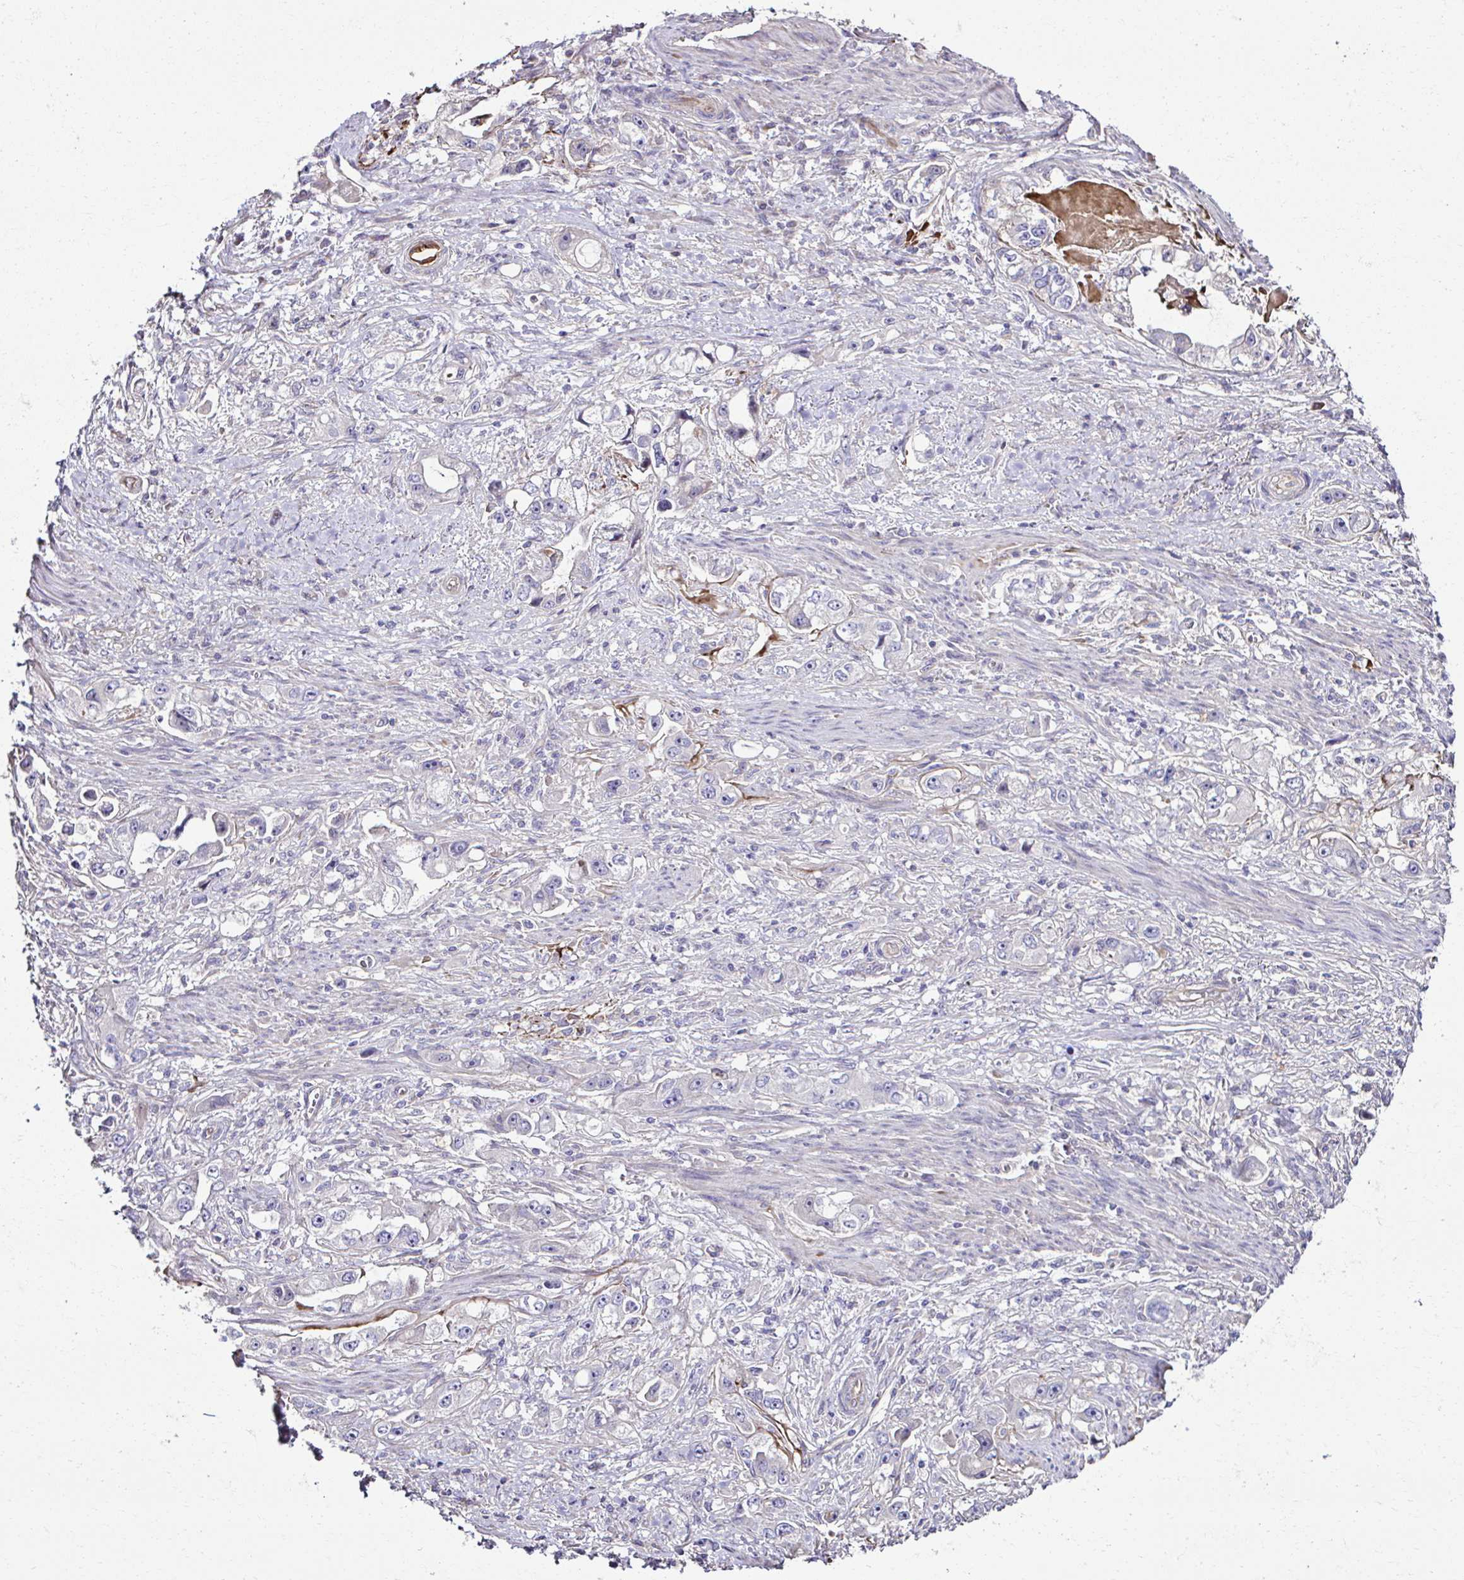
{"staining": {"intensity": "negative", "quantity": "none", "location": "none"}, "tissue": "stomach cancer", "cell_type": "Tumor cells", "image_type": "cancer", "snomed": [{"axis": "morphology", "description": "Adenocarcinoma, NOS"}, {"axis": "topography", "description": "Stomach, lower"}], "caption": "This is an immunohistochemistry micrograph of human stomach cancer (adenocarcinoma). There is no staining in tumor cells.", "gene": "CCDC85C", "patient": {"sex": "female", "age": 93}}